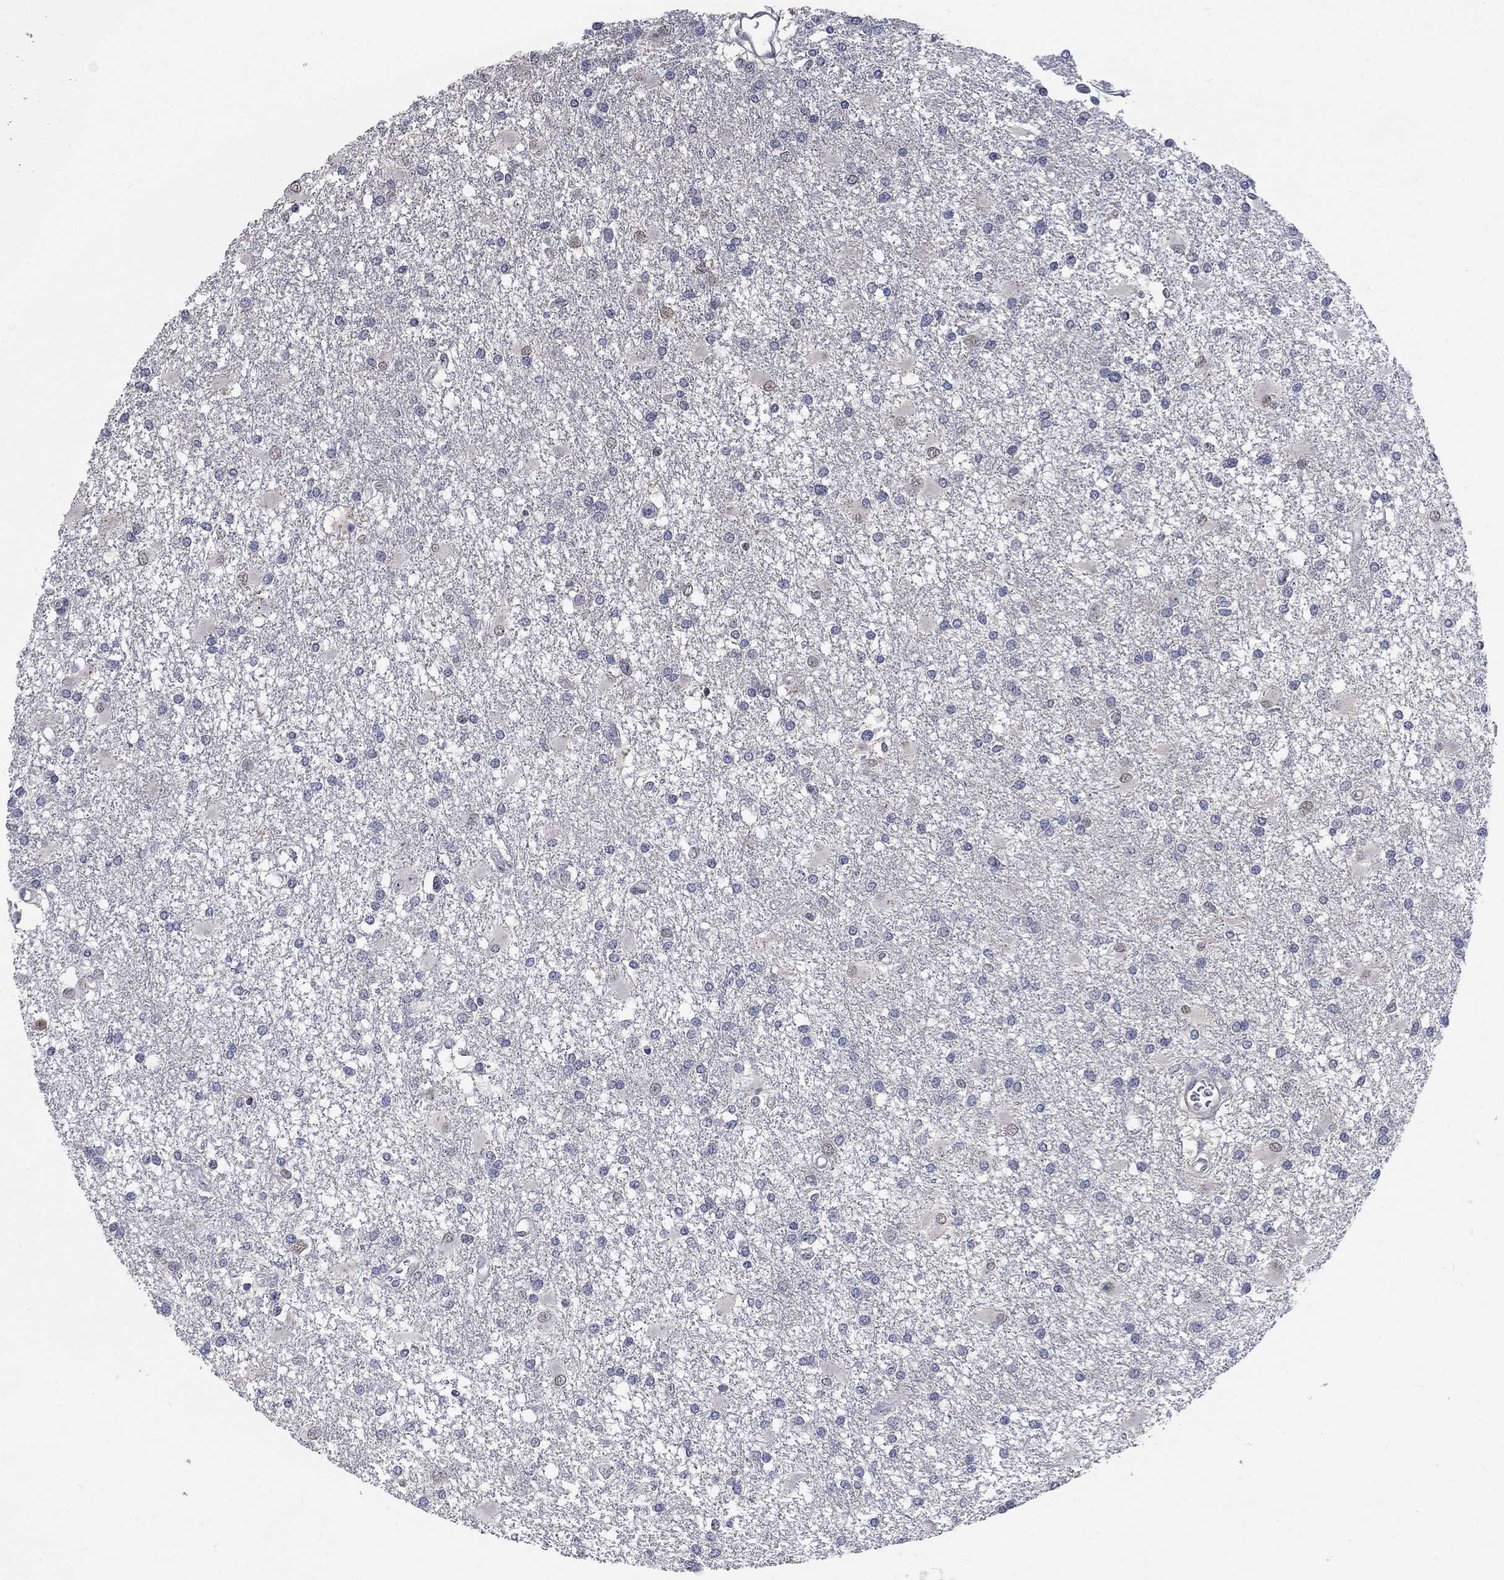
{"staining": {"intensity": "negative", "quantity": "none", "location": "none"}, "tissue": "glioma", "cell_type": "Tumor cells", "image_type": "cancer", "snomed": [{"axis": "morphology", "description": "Glioma, malignant, High grade"}, {"axis": "topography", "description": "Cerebral cortex"}], "caption": "Histopathology image shows no significant protein positivity in tumor cells of glioma.", "gene": "ZBTB18", "patient": {"sex": "male", "age": 79}}